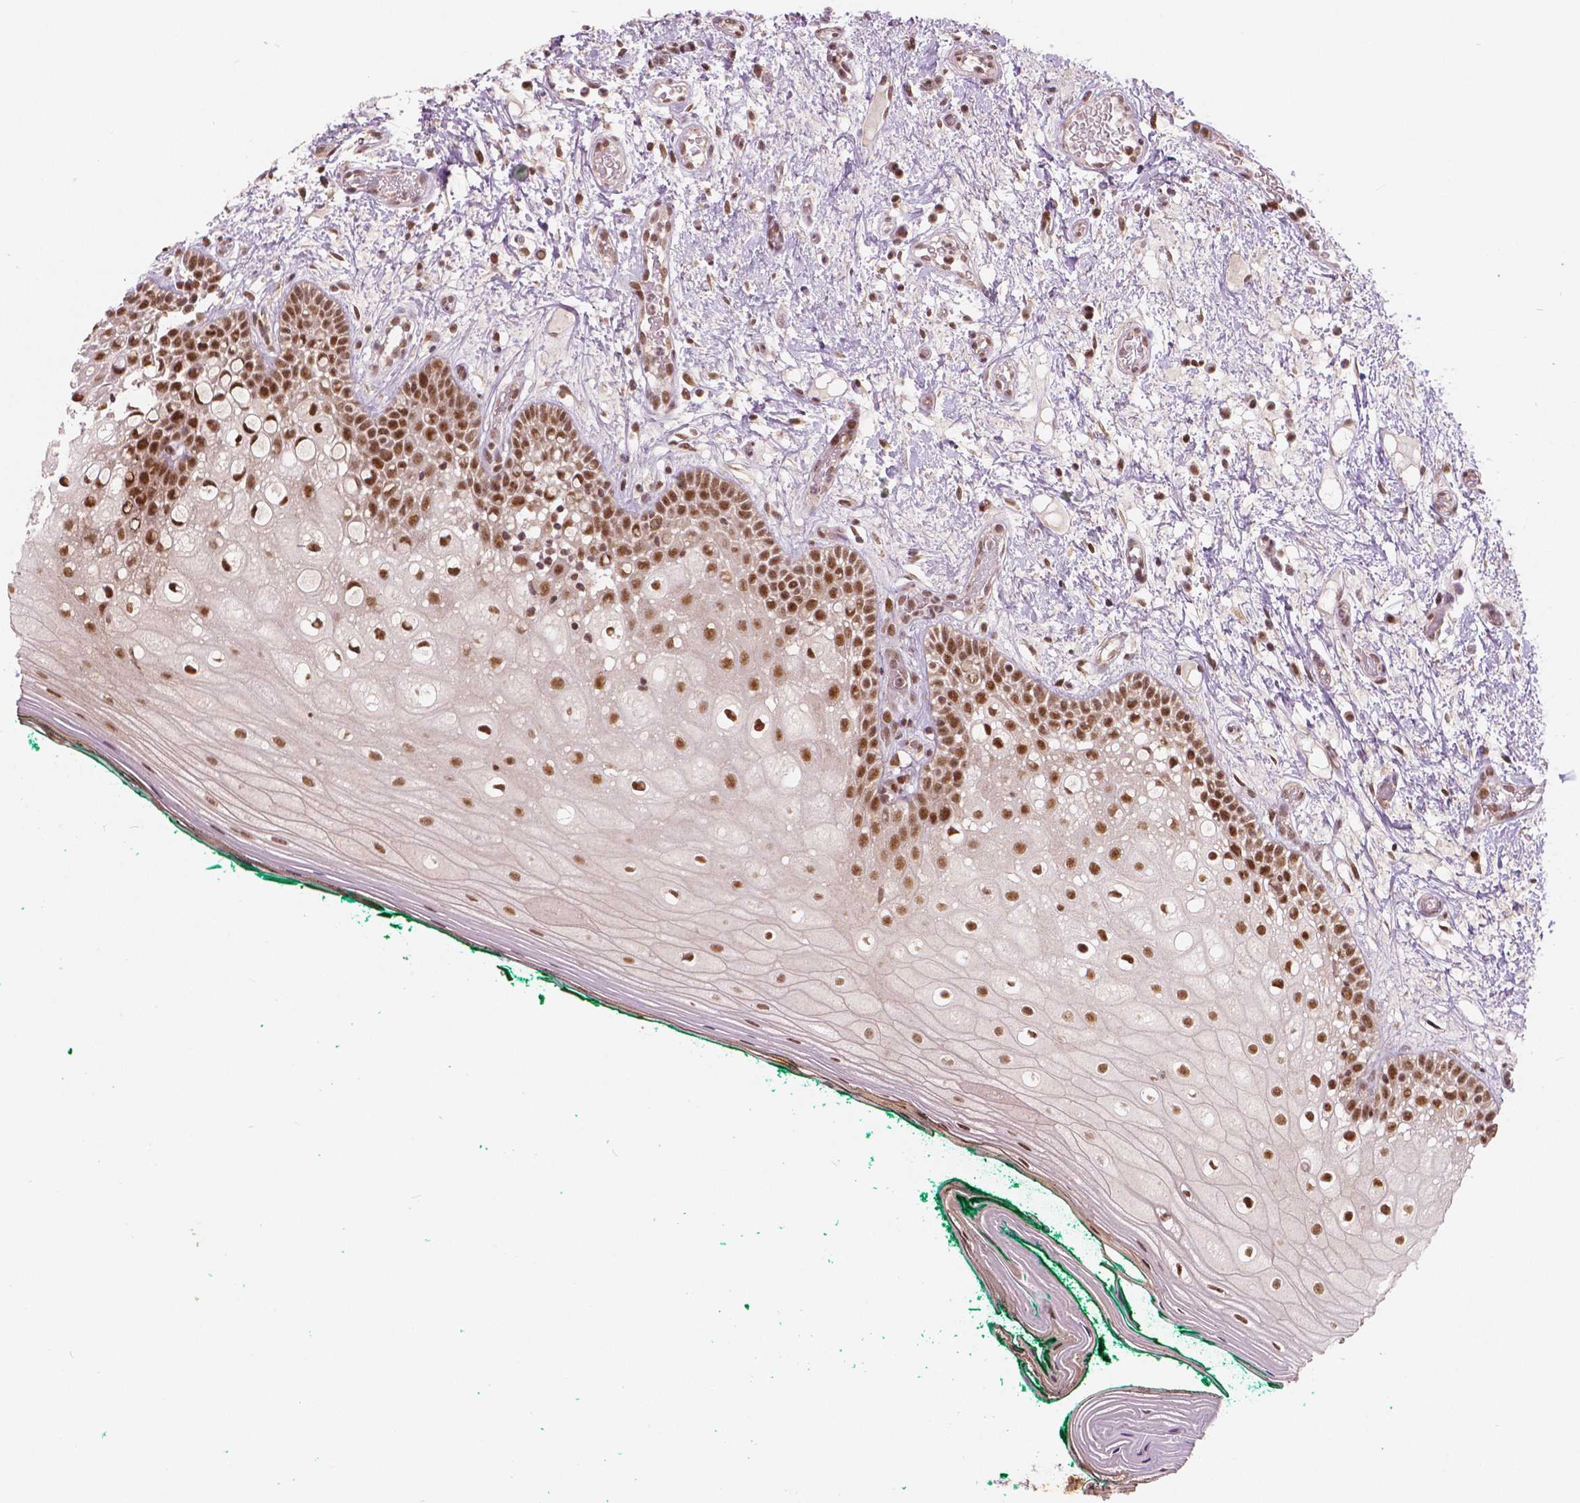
{"staining": {"intensity": "moderate", "quantity": ">75%", "location": "nuclear"}, "tissue": "oral mucosa", "cell_type": "Squamous epithelial cells", "image_type": "normal", "snomed": [{"axis": "morphology", "description": "Normal tissue, NOS"}, {"axis": "topography", "description": "Oral tissue"}], "caption": "Immunohistochemical staining of normal oral mucosa displays medium levels of moderate nuclear positivity in about >75% of squamous epithelial cells.", "gene": "NSD2", "patient": {"sex": "female", "age": 83}}